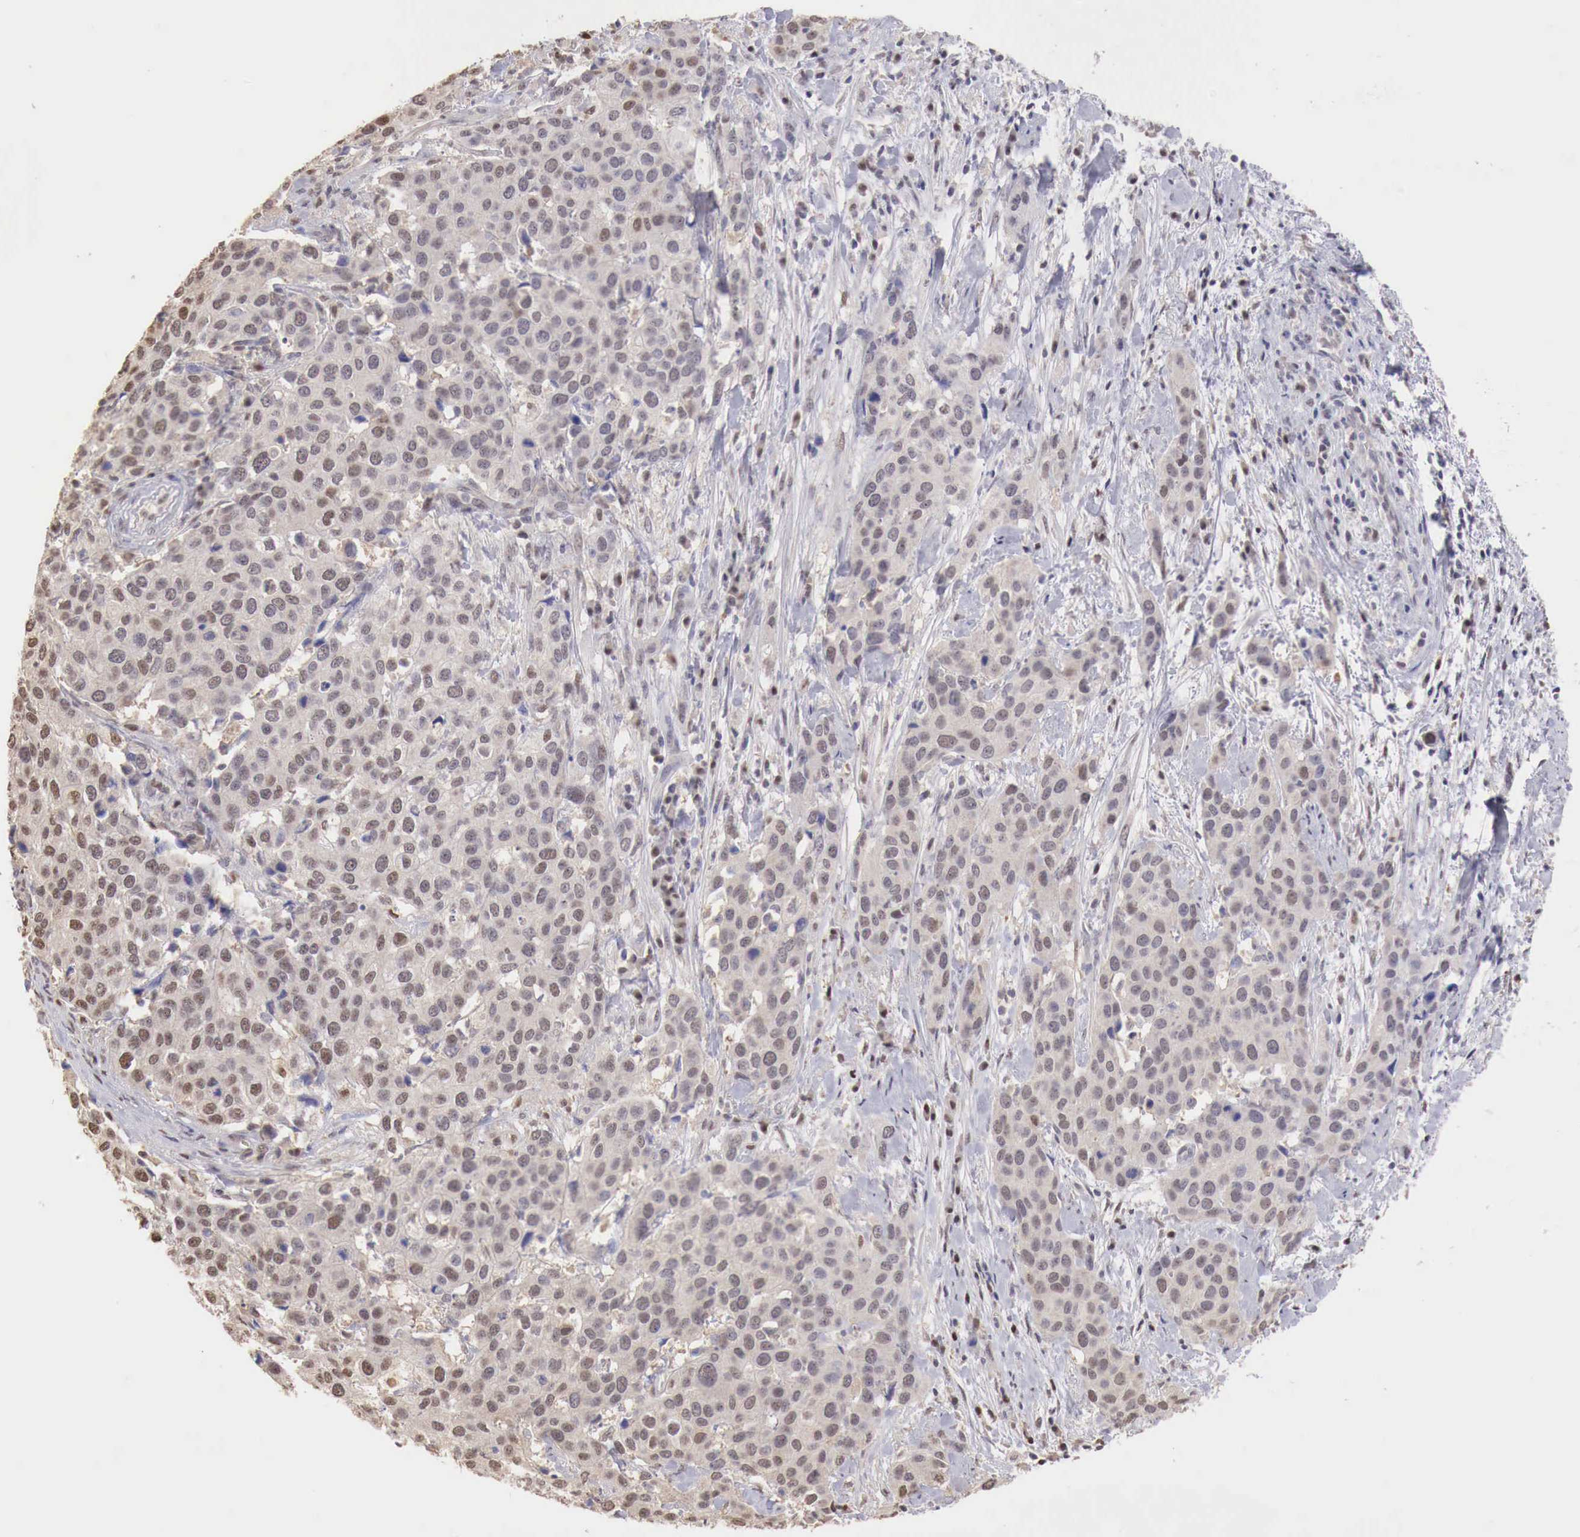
{"staining": {"intensity": "weak", "quantity": "25%-75%", "location": "nuclear"}, "tissue": "cervical cancer", "cell_type": "Tumor cells", "image_type": "cancer", "snomed": [{"axis": "morphology", "description": "Squamous cell carcinoma, NOS"}, {"axis": "topography", "description": "Cervix"}], "caption": "Squamous cell carcinoma (cervical) tissue exhibits weak nuclear staining in approximately 25%-75% of tumor cells, visualized by immunohistochemistry.", "gene": "UBA1", "patient": {"sex": "female", "age": 54}}